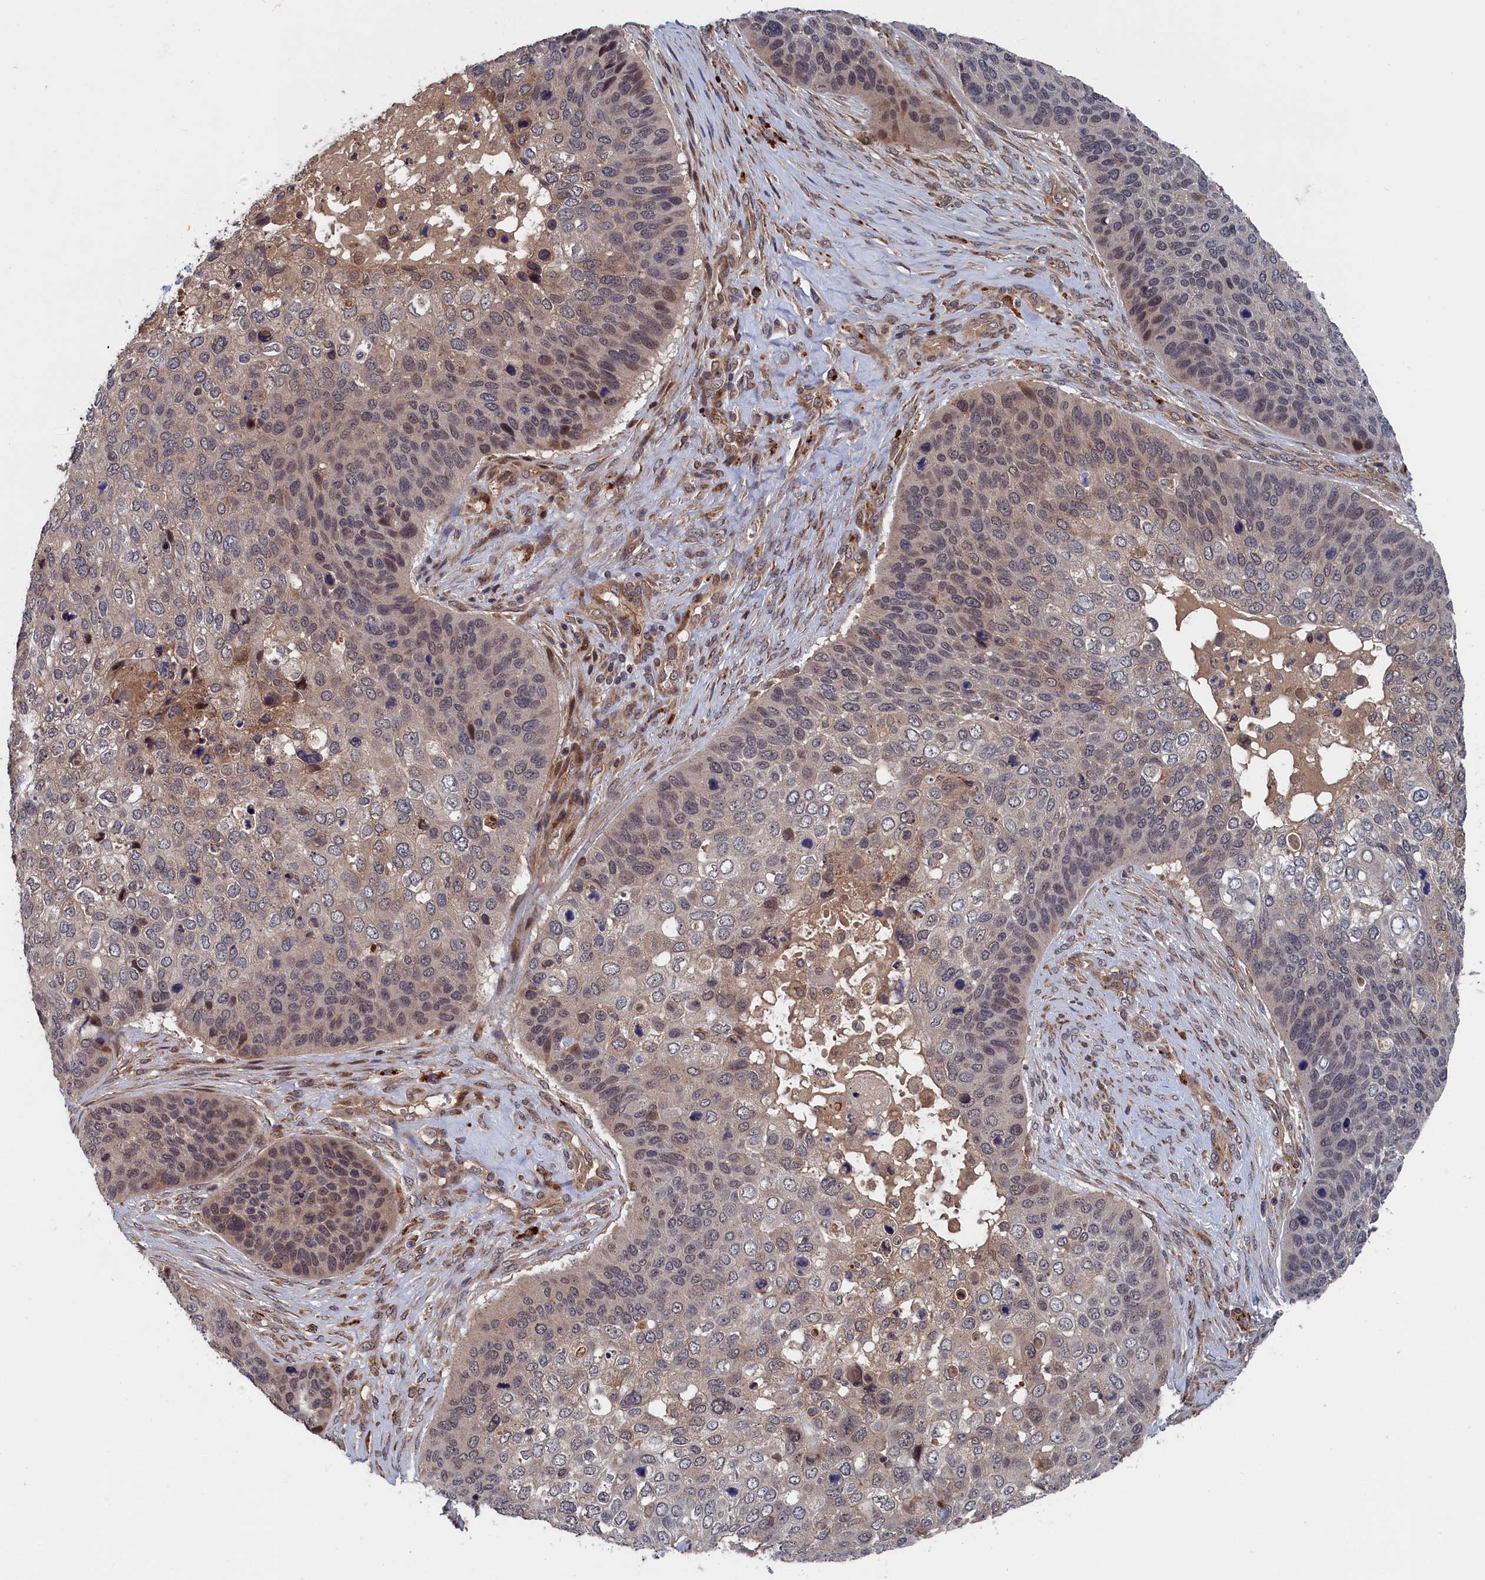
{"staining": {"intensity": "weak", "quantity": "<25%", "location": "cytoplasmic/membranous"}, "tissue": "skin cancer", "cell_type": "Tumor cells", "image_type": "cancer", "snomed": [{"axis": "morphology", "description": "Basal cell carcinoma"}, {"axis": "topography", "description": "Skin"}], "caption": "Skin basal cell carcinoma was stained to show a protein in brown. There is no significant expression in tumor cells.", "gene": "TRAPPC2L", "patient": {"sex": "female", "age": 74}}